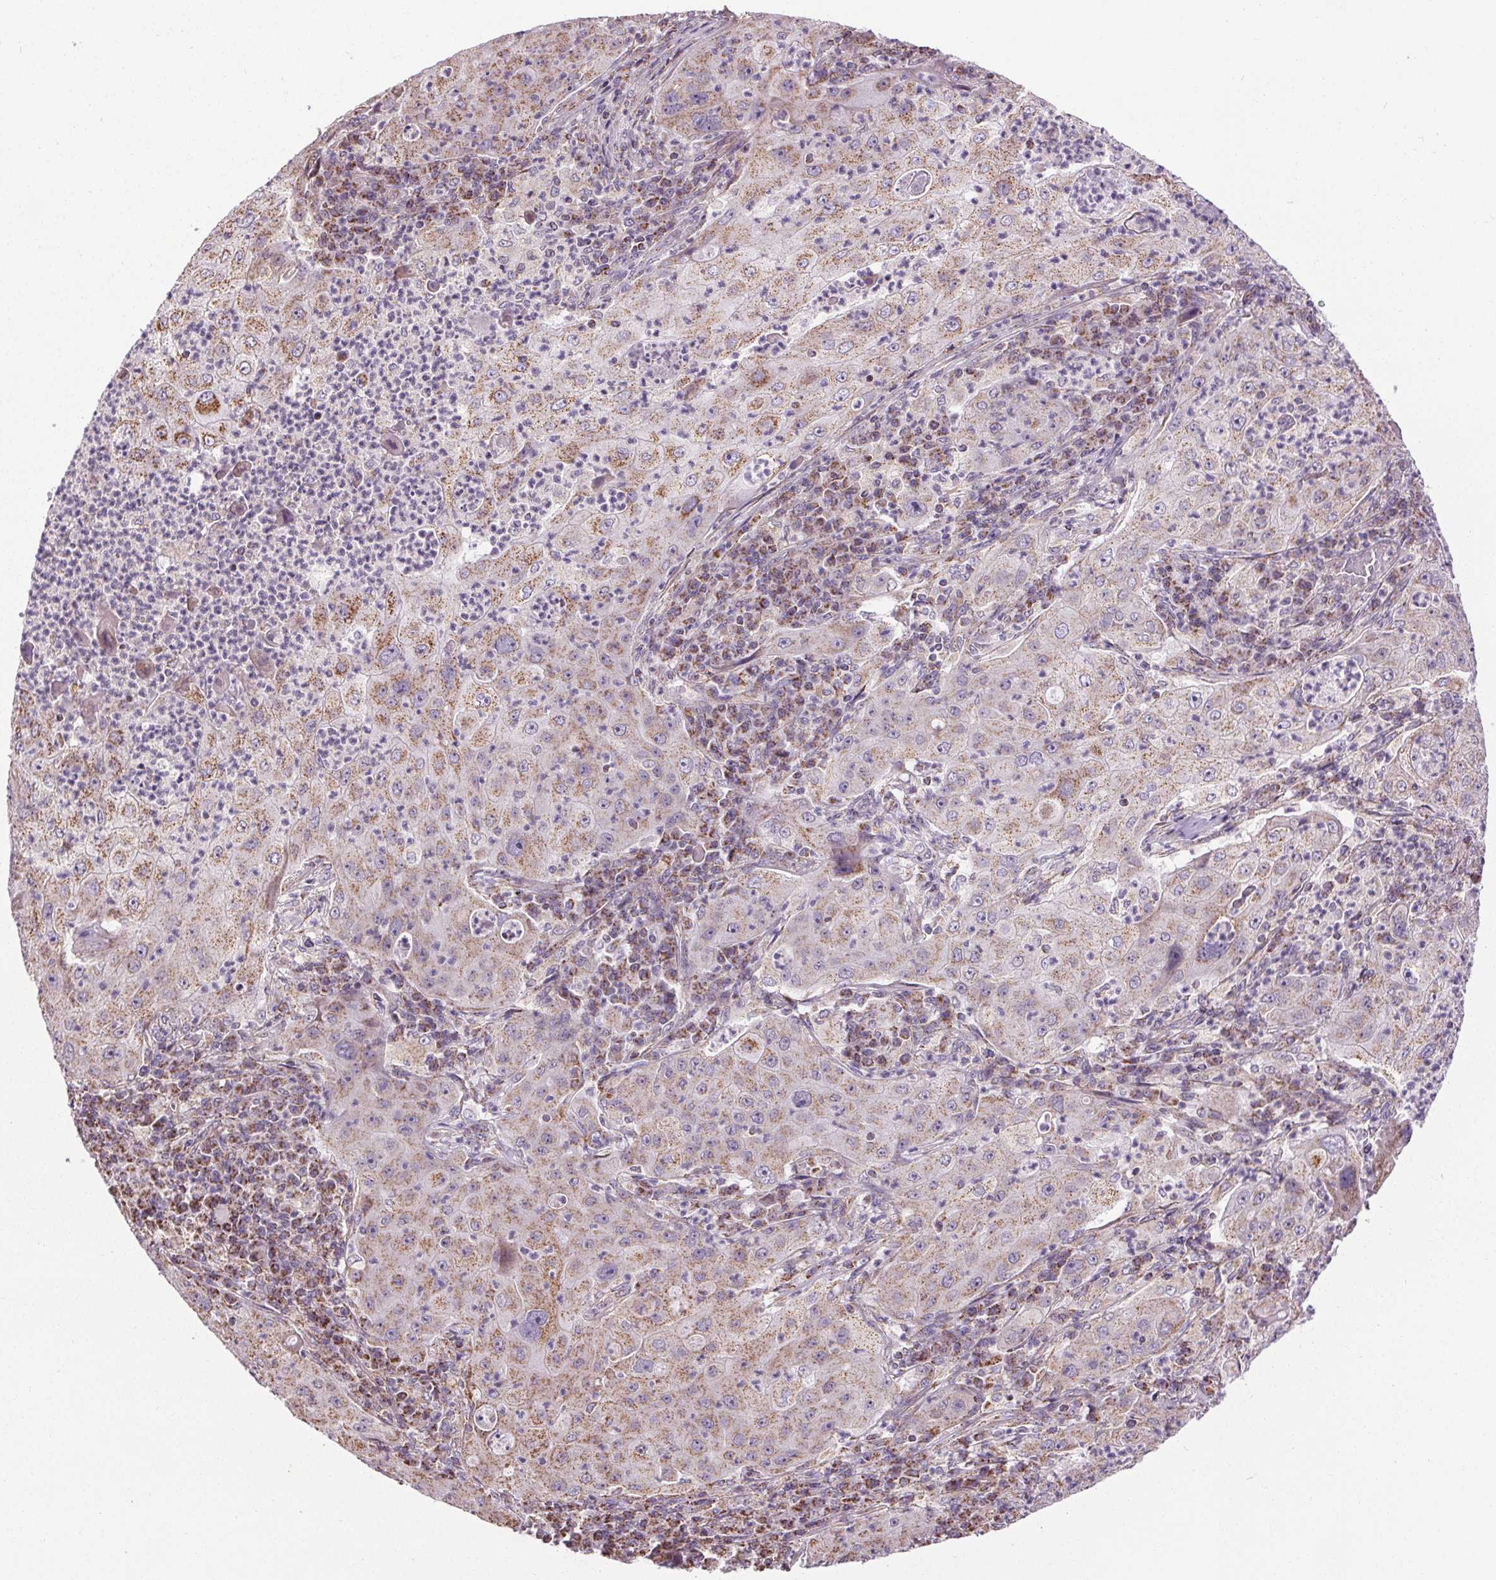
{"staining": {"intensity": "weak", "quantity": "25%-75%", "location": "cytoplasmic/membranous"}, "tissue": "lung cancer", "cell_type": "Tumor cells", "image_type": "cancer", "snomed": [{"axis": "morphology", "description": "Squamous cell carcinoma, NOS"}, {"axis": "topography", "description": "Lung"}], "caption": "DAB immunohistochemical staining of human lung cancer shows weak cytoplasmic/membranous protein staining in about 25%-75% of tumor cells.", "gene": "ZNF548", "patient": {"sex": "female", "age": 59}}